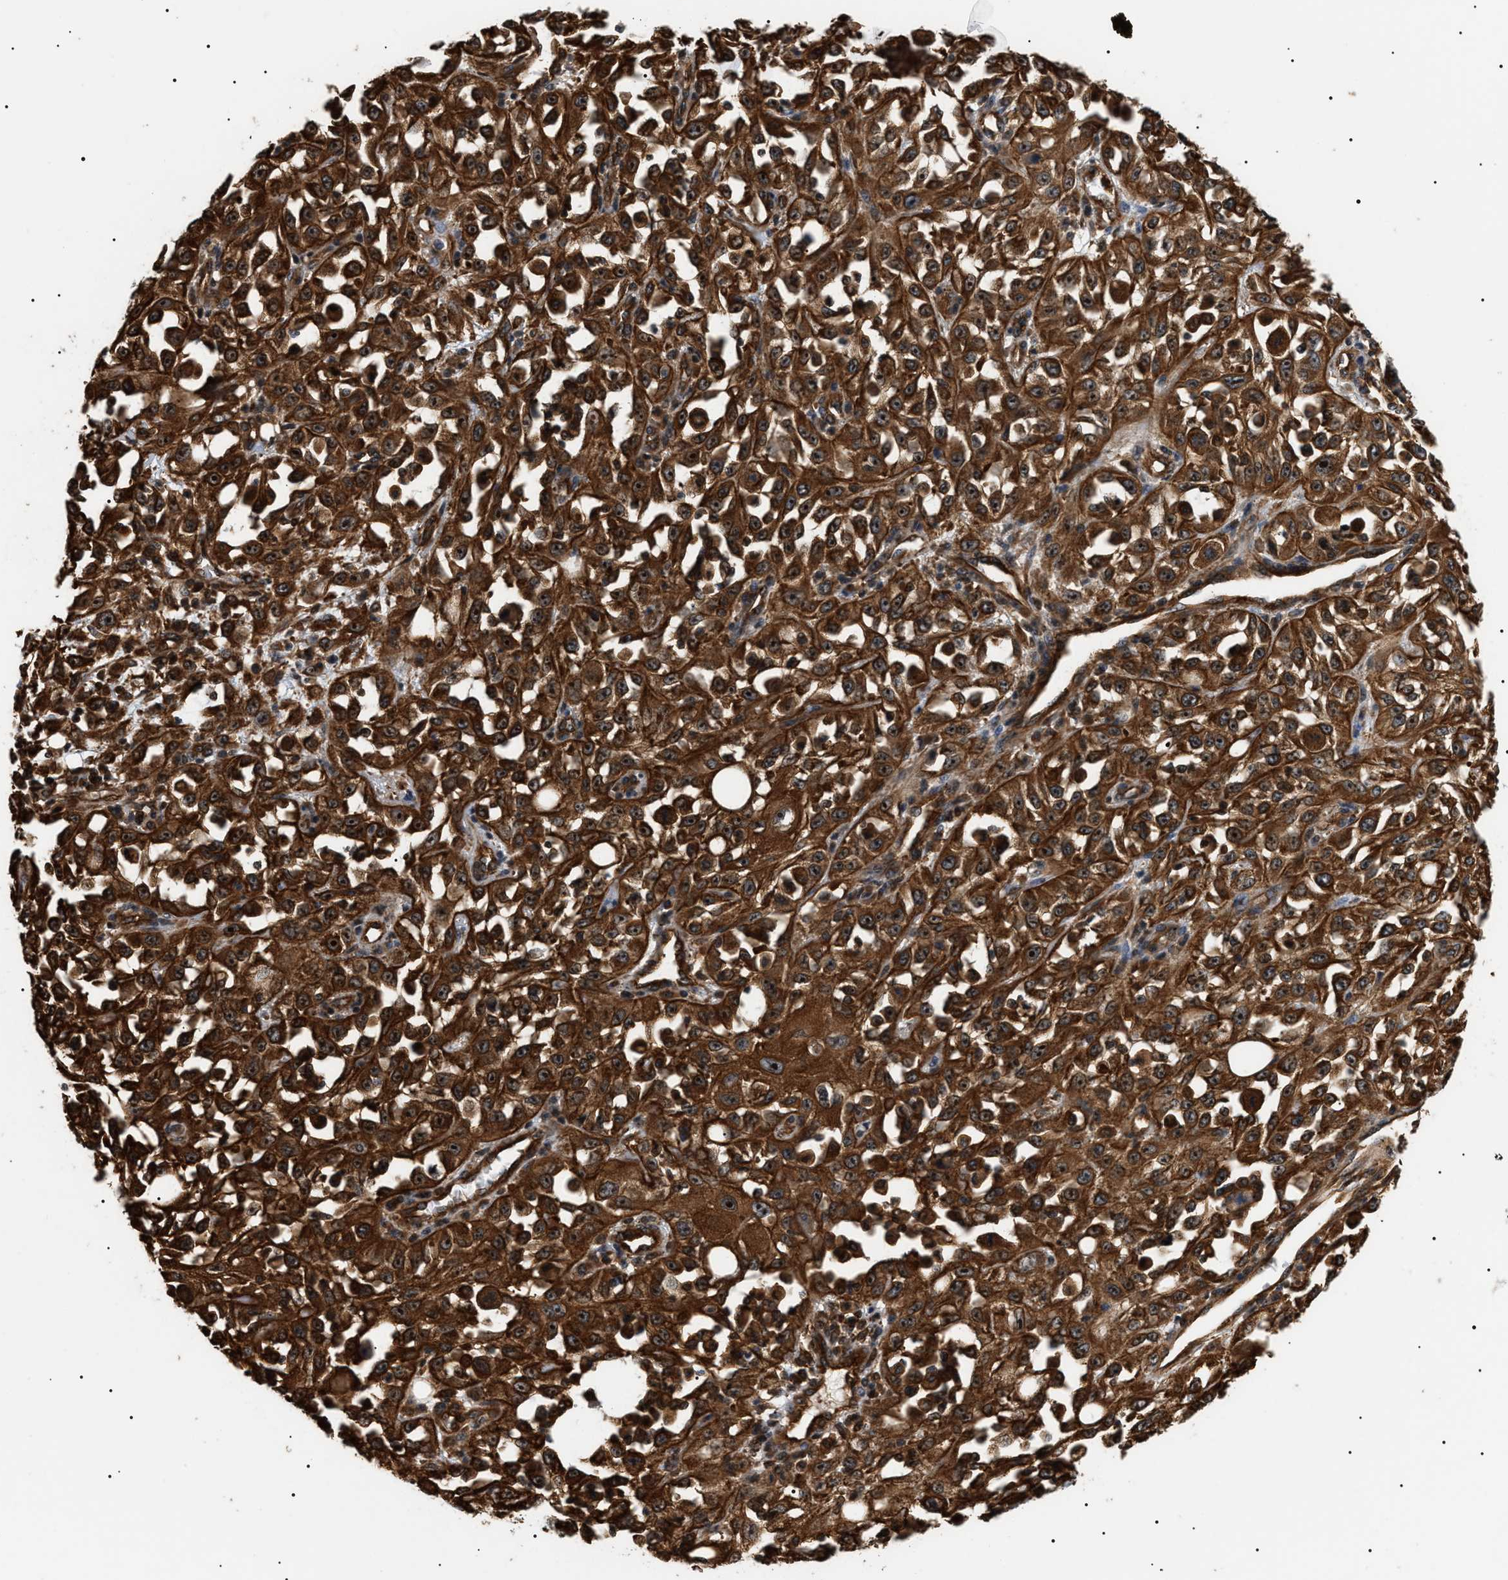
{"staining": {"intensity": "strong", "quantity": ">75%", "location": "cytoplasmic/membranous,nuclear"}, "tissue": "skin cancer", "cell_type": "Tumor cells", "image_type": "cancer", "snomed": [{"axis": "morphology", "description": "Squamous cell carcinoma, NOS"}, {"axis": "morphology", "description": "Squamous cell carcinoma, metastatic, NOS"}, {"axis": "topography", "description": "Skin"}, {"axis": "topography", "description": "Lymph node"}], "caption": "Human metastatic squamous cell carcinoma (skin) stained for a protein (brown) displays strong cytoplasmic/membranous and nuclear positive positivity in about >75% of tumor cells.", "gene": "SH3GLB2", "patient": {"sex": "male", "age": 75}}